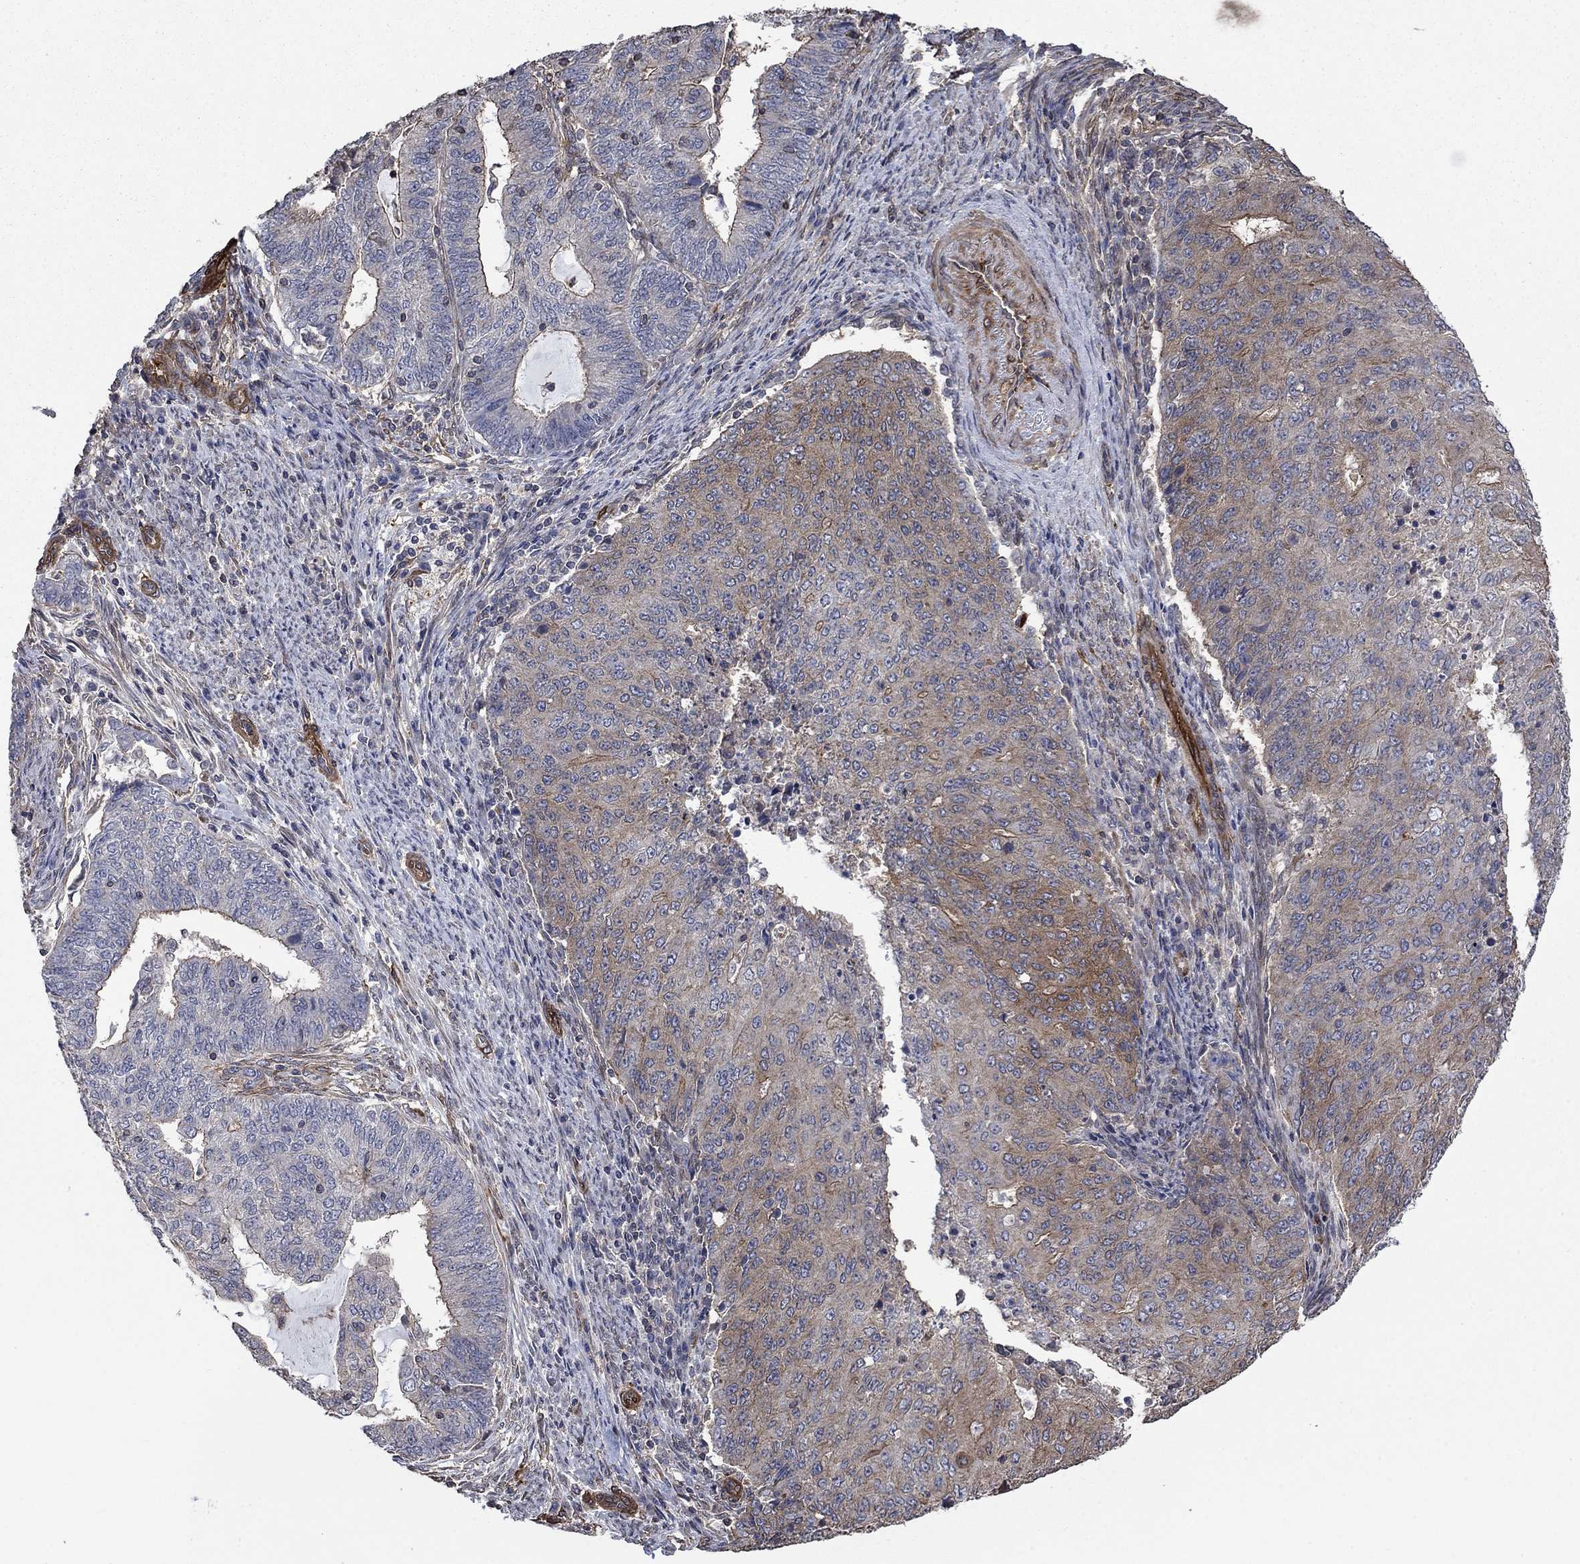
{"staining": {"intensity": "moderate", "quantity": "<25%", "location": "cytoplasmic/membranous"}, "tissue": "endometrial cancer", "cell_type": "Tumor cells", "image_type": "cancer", "snomed": [{"axis": "morphology", "description": "Adenocarcinoma, NOS"}, {"axis": "topography", "description": "Endometrium"}], "caption": "Immunohistochemical staining of endometrial cancer (adenocarcinoma) shows moderate cytoplasmic/membranous protein staining in about <25% of tumor cells. (DAB (3,3'-diaminobenzidine) = brown stain, brightfield microscopy at high magnification).", "gene": "PDE3A", "patient": {"sex": "female", "age": 82}}